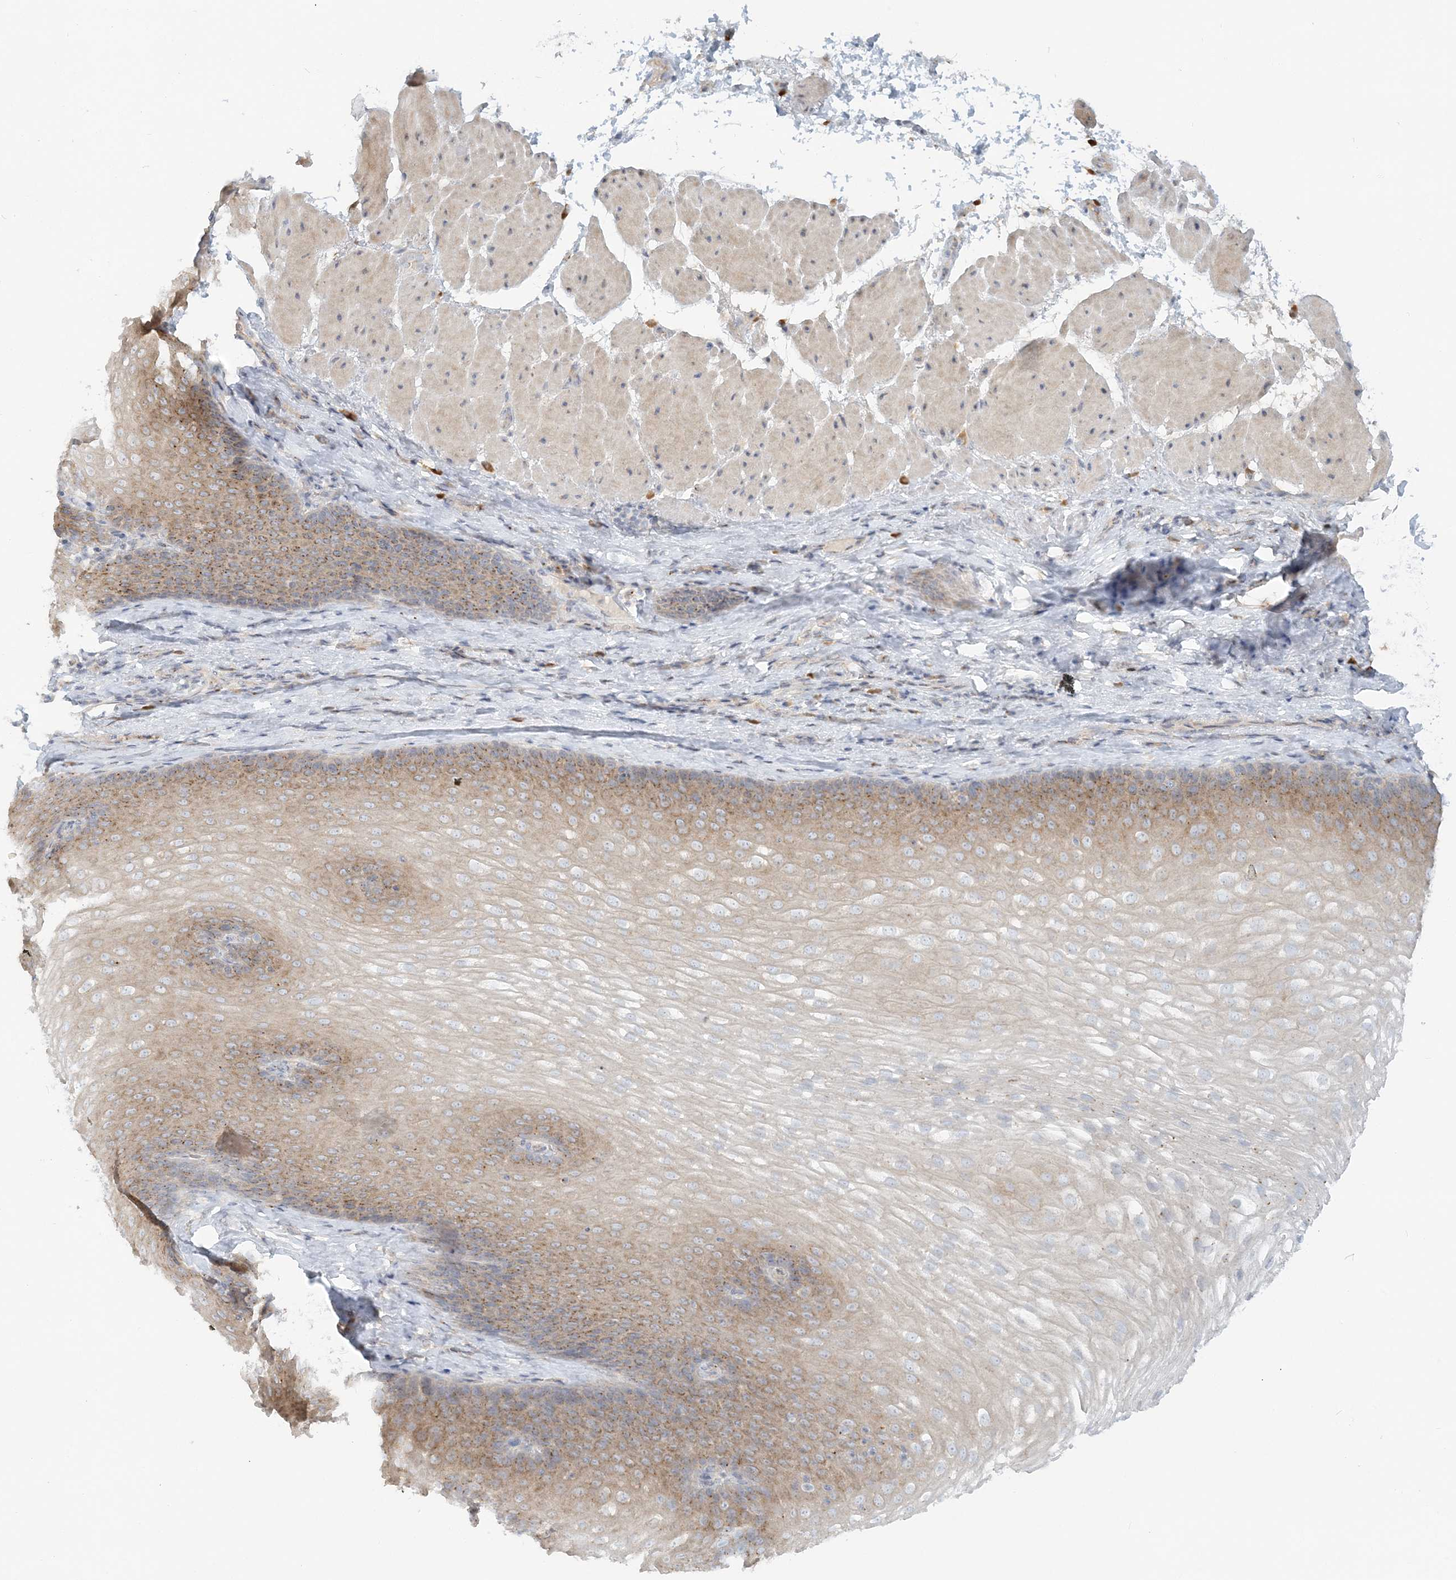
{"staining": {"intensity": "weak", "quantity": "25%-75%", "location": "cytoplasmic/membranous"}, "tissue": "esophagus", "cell_type": "Squamous epithelial cells", "image_type": "normal", "snomed": [{"axis": "morphology", "description": "Normal tissue, NOS"}, {"axis": "topography", "description": "Esophagus"}], "caption": "This is an image of immunohistochemistry staining of unremarkable esophagus, which shows weak expression in the cytoplasmic/membranous of squamous epithelial cells.", "gene": "NAA11", "patient": {"sex": "female", "age": 66}}